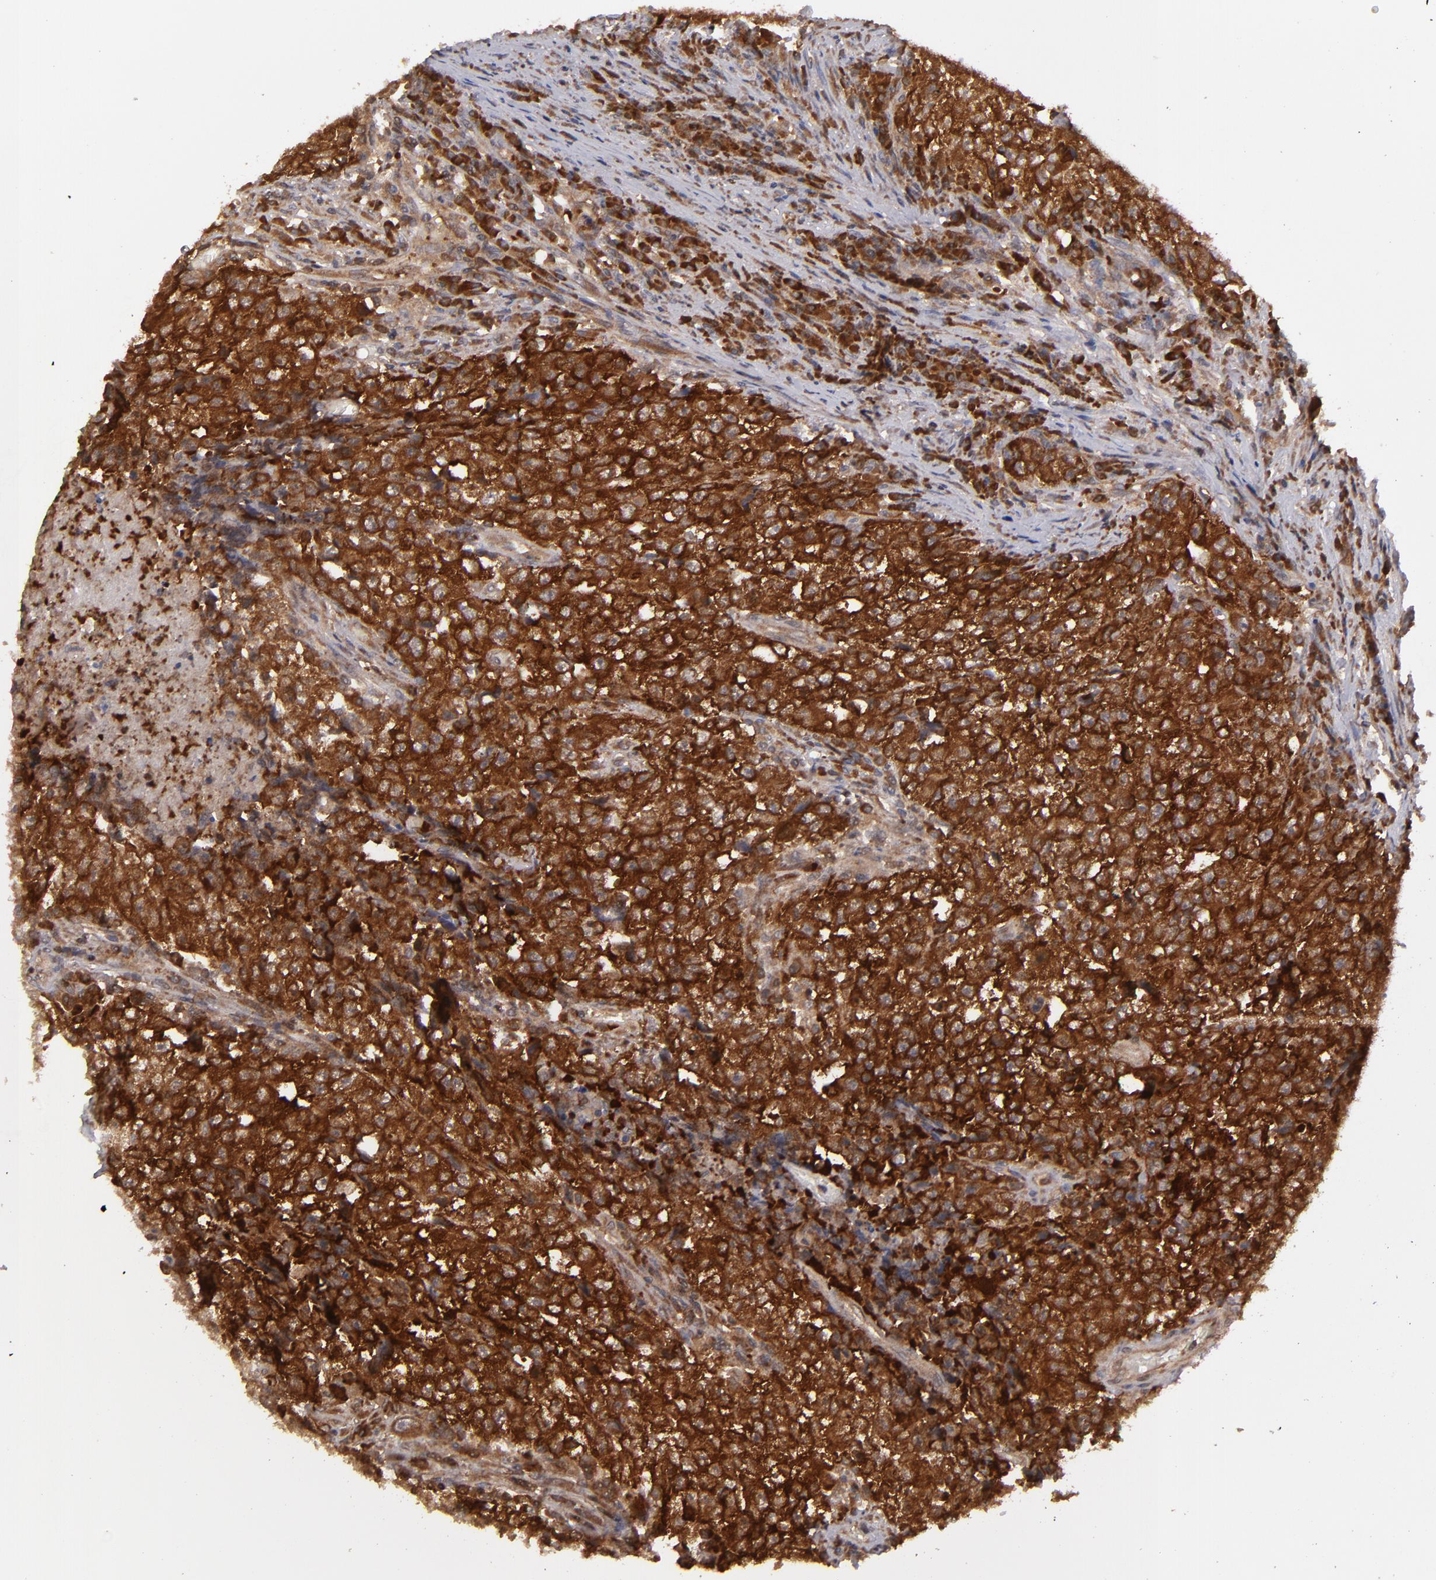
{"staining": {"intensity": "strong", "quantity": ">75%", "location": "cytoplasmic/membranous"}, "tissue": "testis cancer", "cell_type": "Tumor cells", "image_type": "cancer", "snomed": [{"axis": "morphology", "description": "Necrosis, NOS"}, {"axis": "morphology", "description": "Carcinoma, Embryonal, NOS"}, {"axis": "topography", "description": "Testis"}], "caption": "Protein expression analysis of embryonal carcinoma (testis) demonstrates strong cytoplasmic/membranous staining in about >75% of tumor cells.", "gene": "MAPK3", "patient": {"sex": "male", "age": 19}}